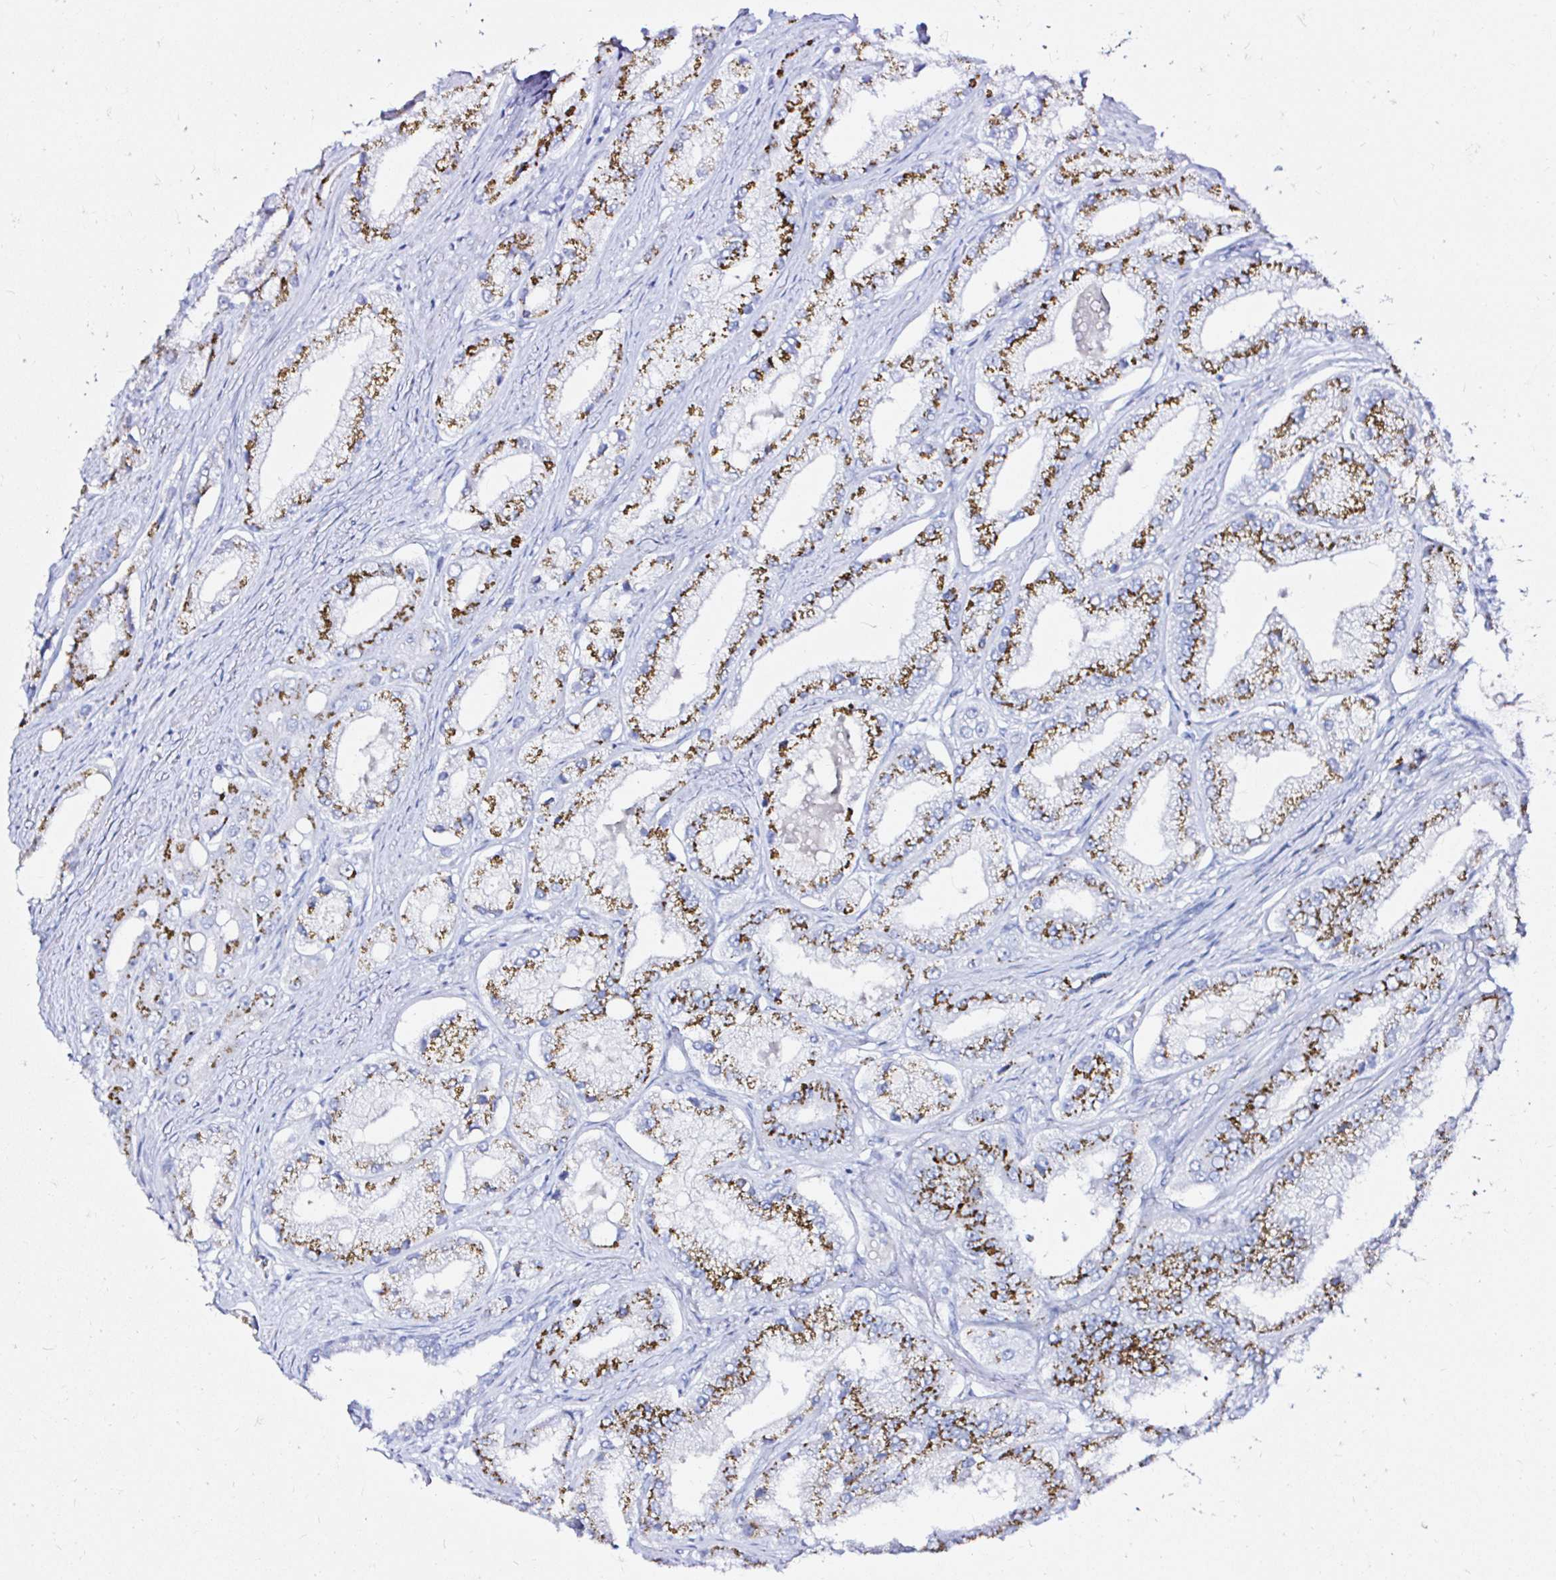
{"staining": {"intensity": "moderate", "quantity": ">75%", "location": "cytoplasmic/membranous"}, "tissue": "prostate cancer", "cell_type": "Tumor cells", "image_type": "cancer", "snomed": [{"axis": "morphology", "description": "Adenocarcinoma, Low grade"}, {"axis": "topography", "description": "Prostate"}], "caption": "Tumor cells exhibit moderate cytoplasmic/membranous staining in about >75% of cells in prostate adenocarcinoma (low-grade).", "gene": "ZNF432", "patient": {"sex": "male", "age": 69}}